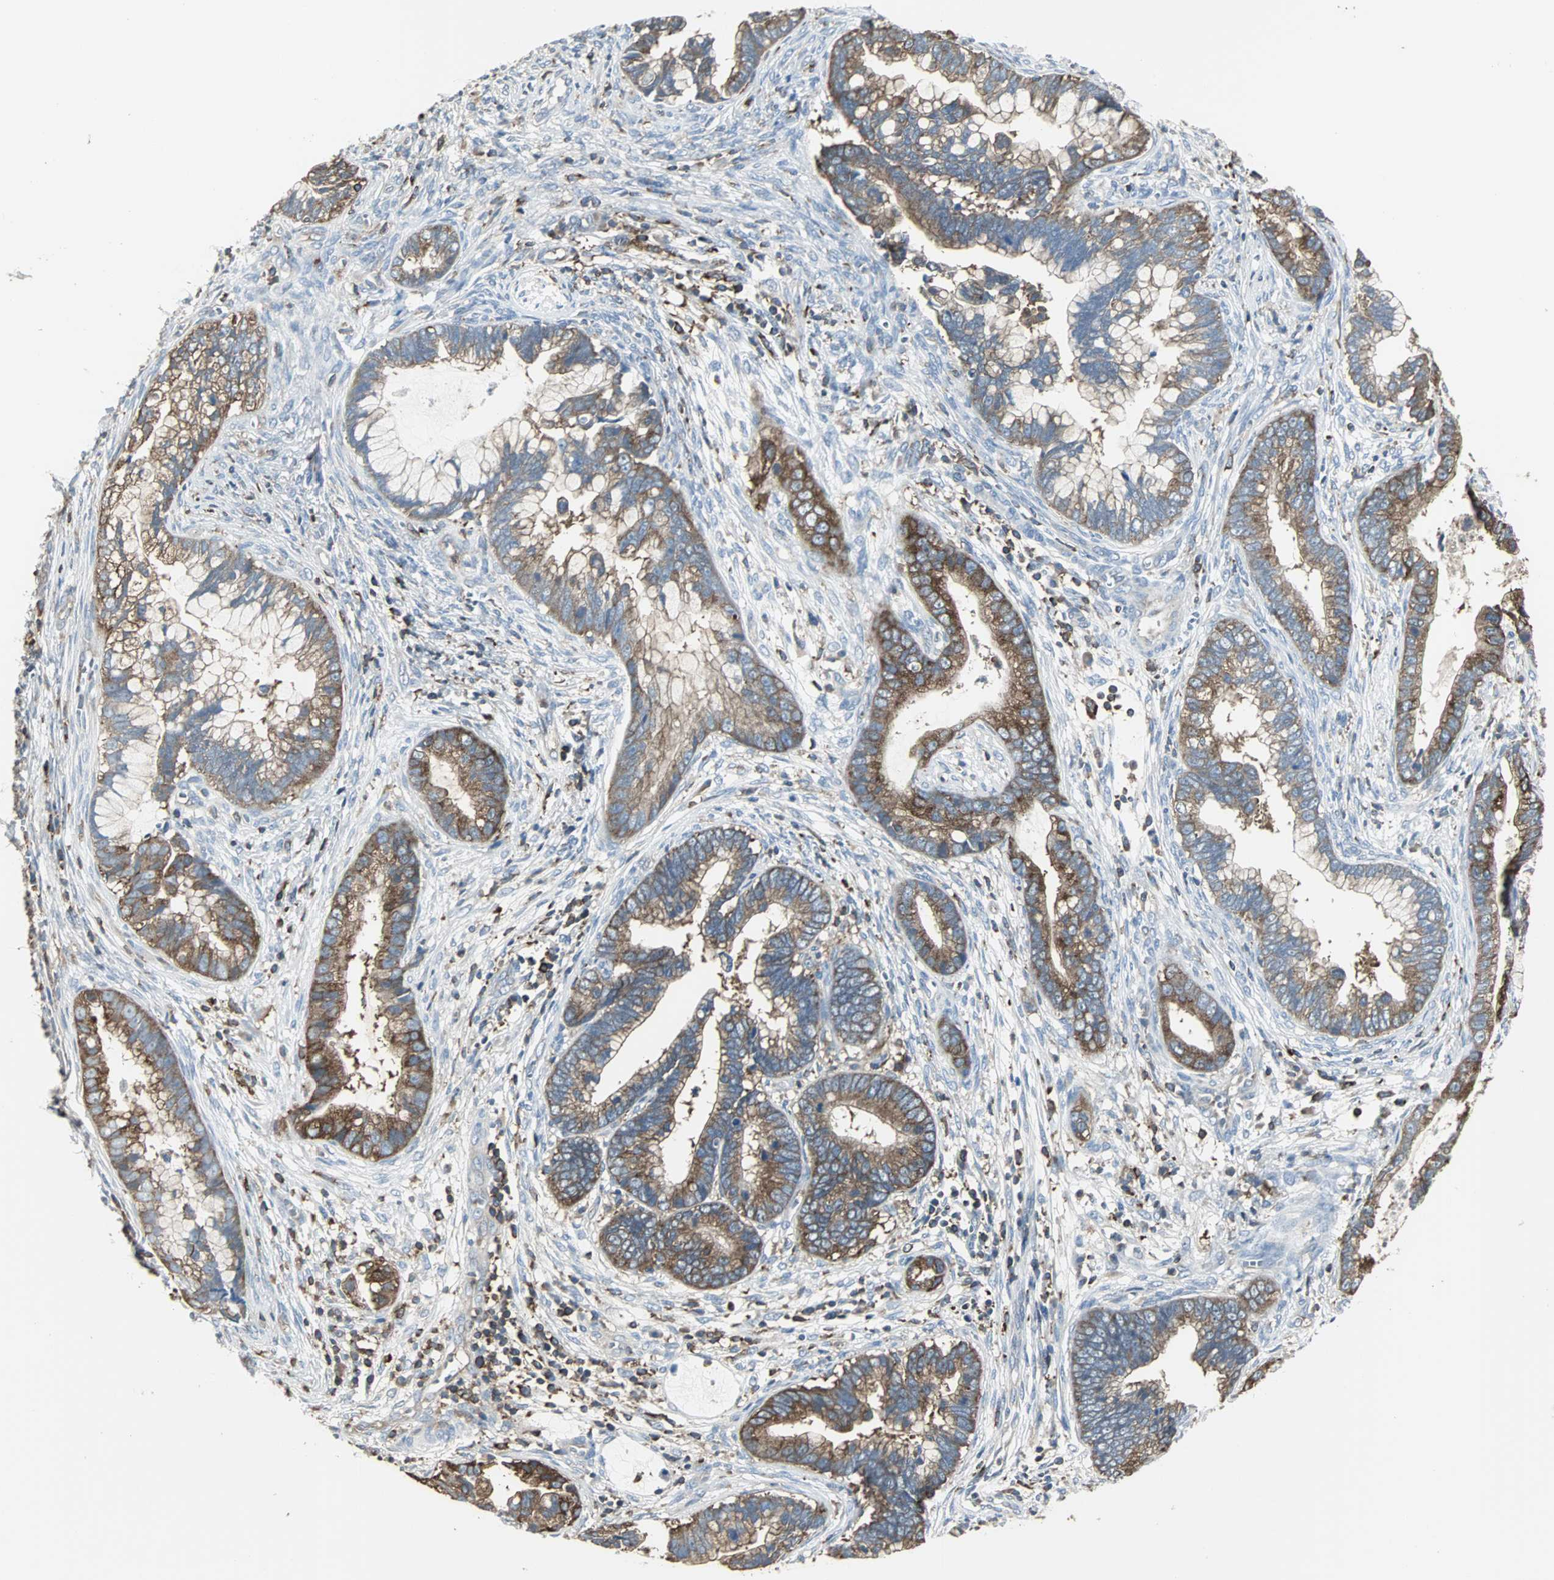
{"staining": {"intensity": "strong", "quantity": "25%-75%", "location": "cytoplasmic/membranous"}, "tissue": "cervical cancer", "cell_type": "Tumor cells", "image_type": "cancer", "snomed": [{"axis": "morphology", "description": "Adenocarcinoma, NOS"}, {"axis": "topography", "description": "Cervix"}], "caption": "The image exhibits staining of adenocarcinoma (cervical), revealing strong cytoplasmic/membranous protein positivity (brown color) within tumor cells.", "gene": "LRRFIP1", "patient": {"sex": "female", "age": 44}}